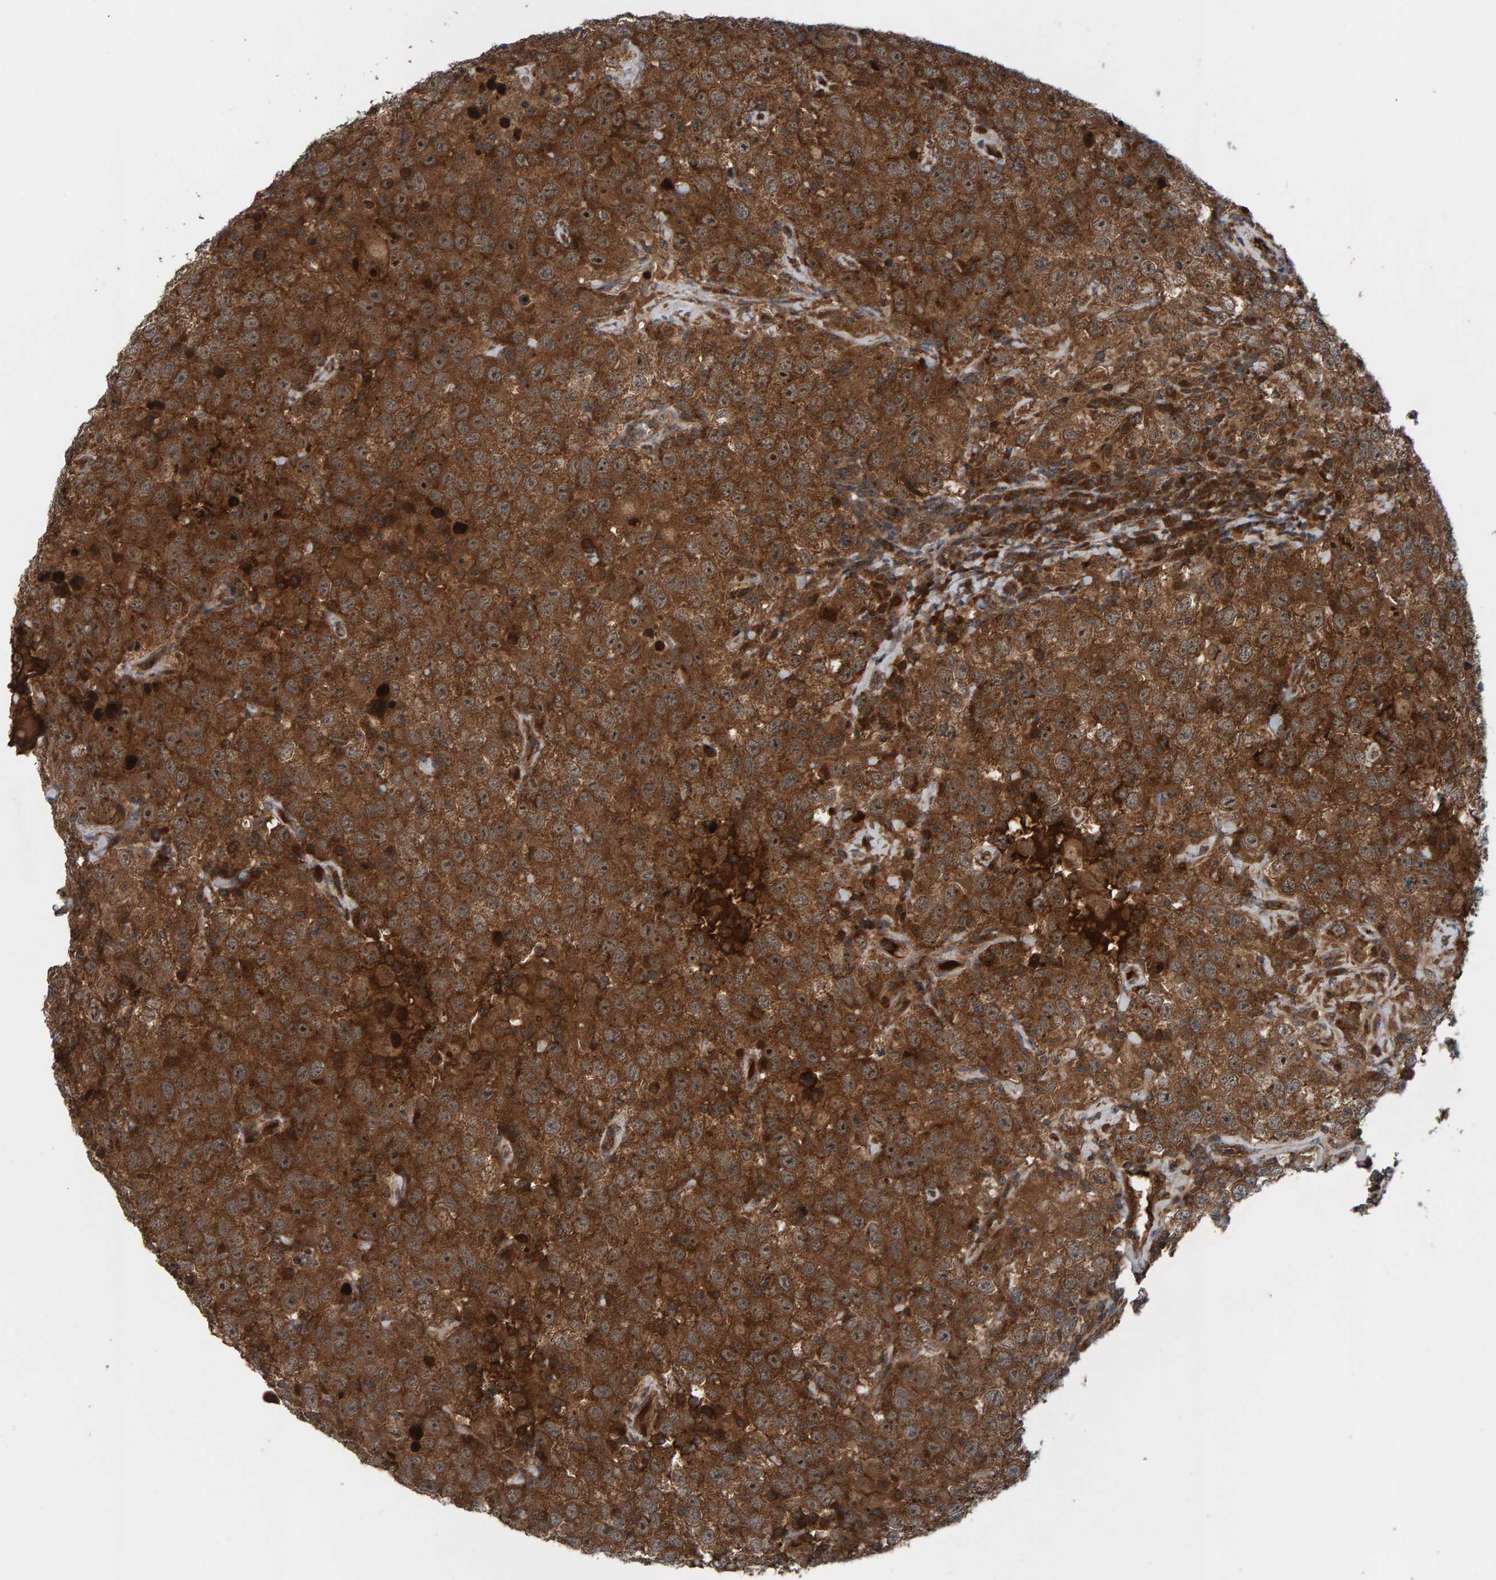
{"staining": {"intensity": "strong", "quantity": ">75%", "location": "cytoplasmic/membranous"}, "tissue": "testis cancer", "cell_type": "Tumor cells", "image_type": "cancer", "snomed": [{"axis": "morphology", "description": "Seminoma, NOS"}, {"axis": "topography", "description": "Testis"}], "caption": "A high-resolution photomicrograph shows IHC staining of testis cancer (seminoma), which reveals strong cytoplasmic/membranous staining in about >75% of tumor cells.", "gene": "CUEDC1", "patient": {"sex": "male", "age": 41}}